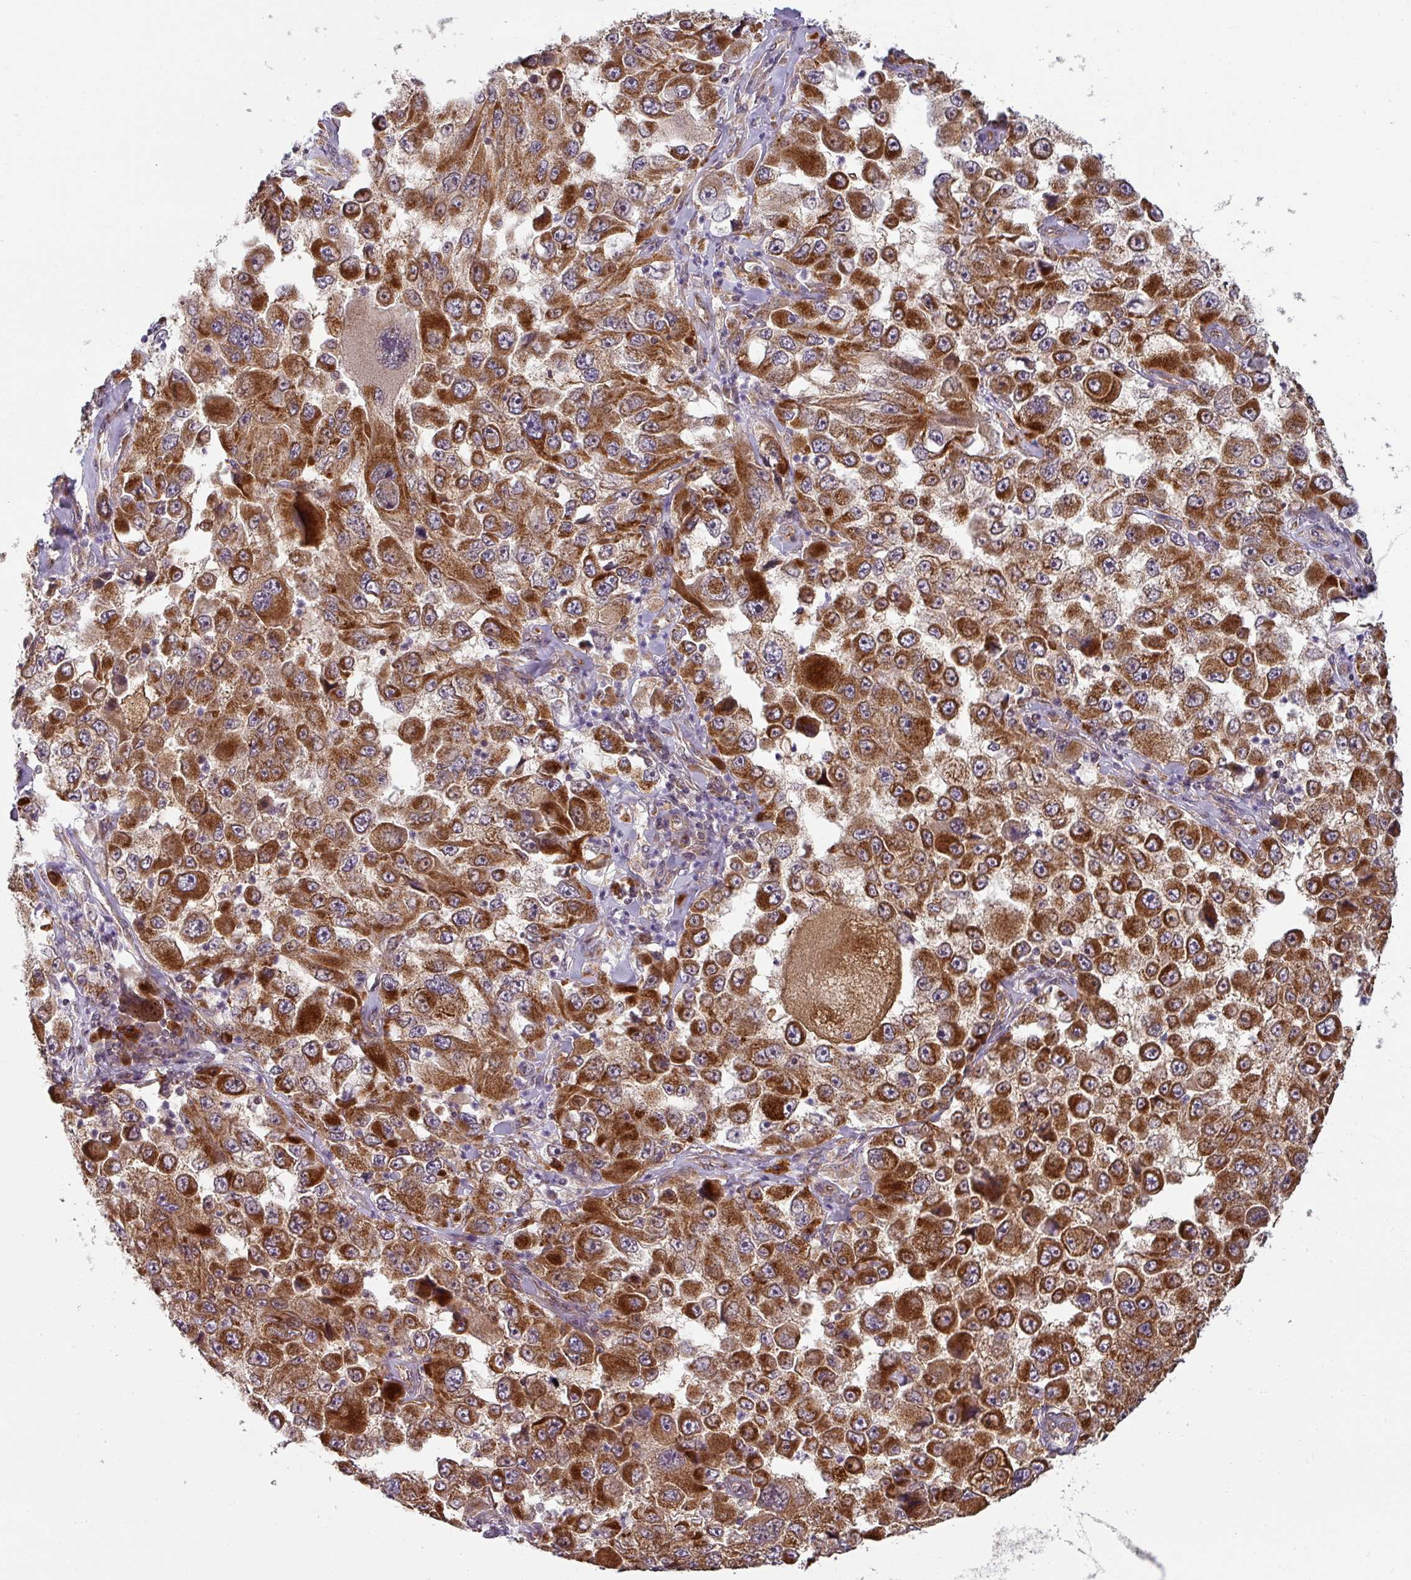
{"staining": {"intensity": "strong", "quantity": ">75%", "location": "cytoplasmic/membranous"}, "tissue": "melanoma", "cell_type": "Tumor cells", "image_type": "cancer", "snomed": [{"axis": "morphology", "description": "Malignant melanoma, Metastatic site"}, {"axis": "topography", "description": "Lymph node"}], "caption": "A high-resolution micrograph shows IHC staining of melanoma, which displays strong cytoplasmic/membranous staining in approximately >75% of tumor cells.", "gene": "MRPS16", "patient": {"sex": "male", "age": 62}}